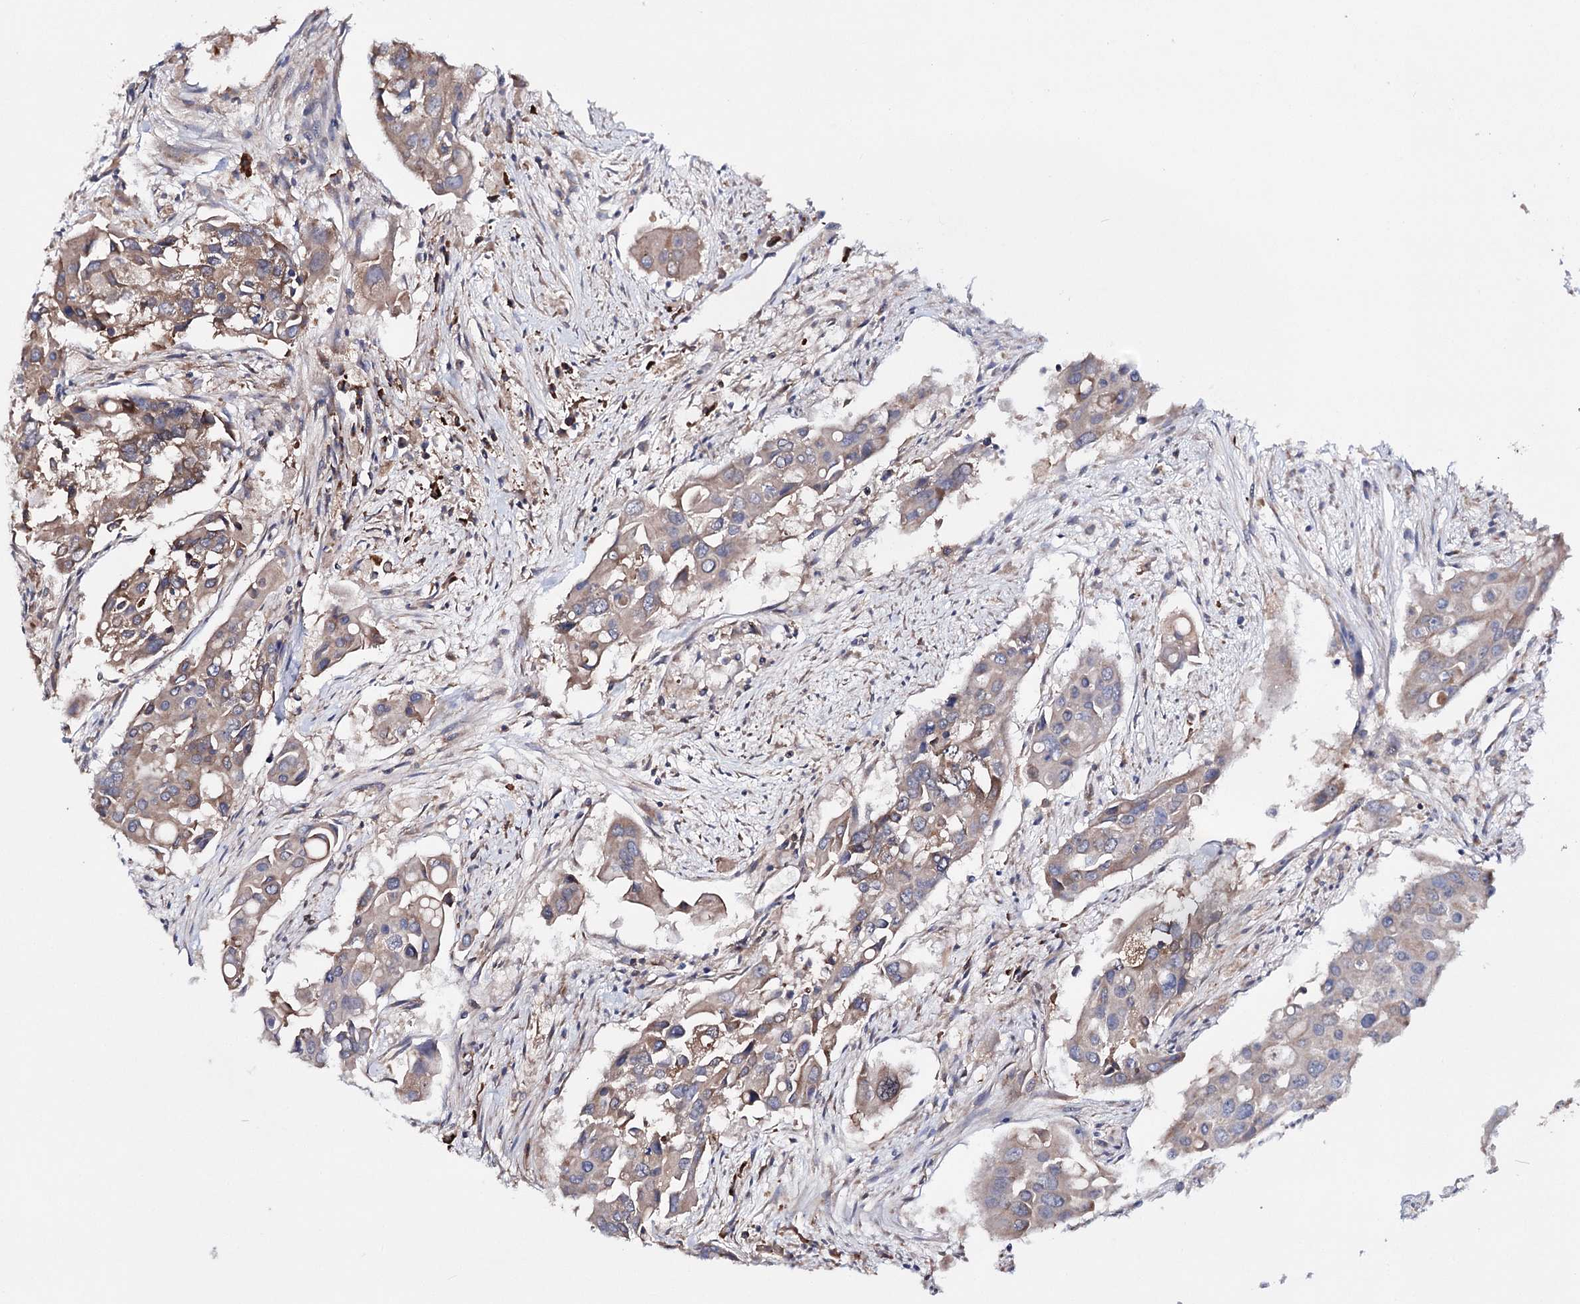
{"staining": {"intensity": "moderate", "quantity": "25%-75%", "location": "cytoplasmic/membranous"}, "tissue": "colorectal cancer", "cell_type": "Tumor cells", "image_type": "cancer", "snomed": [{"axis": "morphology", "description": "Adenocarcinoma, NOS"}, {"axis": "topography", "description": "Colon"}], "caption": "Immunohistochemistry (IHC) staining of colorectal cancer, which displays medium levels of moderate cytoplasmic/membranous positivity in about 25%-75% of tumor cells indicating moderate cytoplasmic/membranous protein expression. The staining was performed using DAB (brown) for protein detection and nuclei were counterstained in hematoxylin (blue).", "gene": "PTER", "patient": {"sex": "male", "age": 77}}